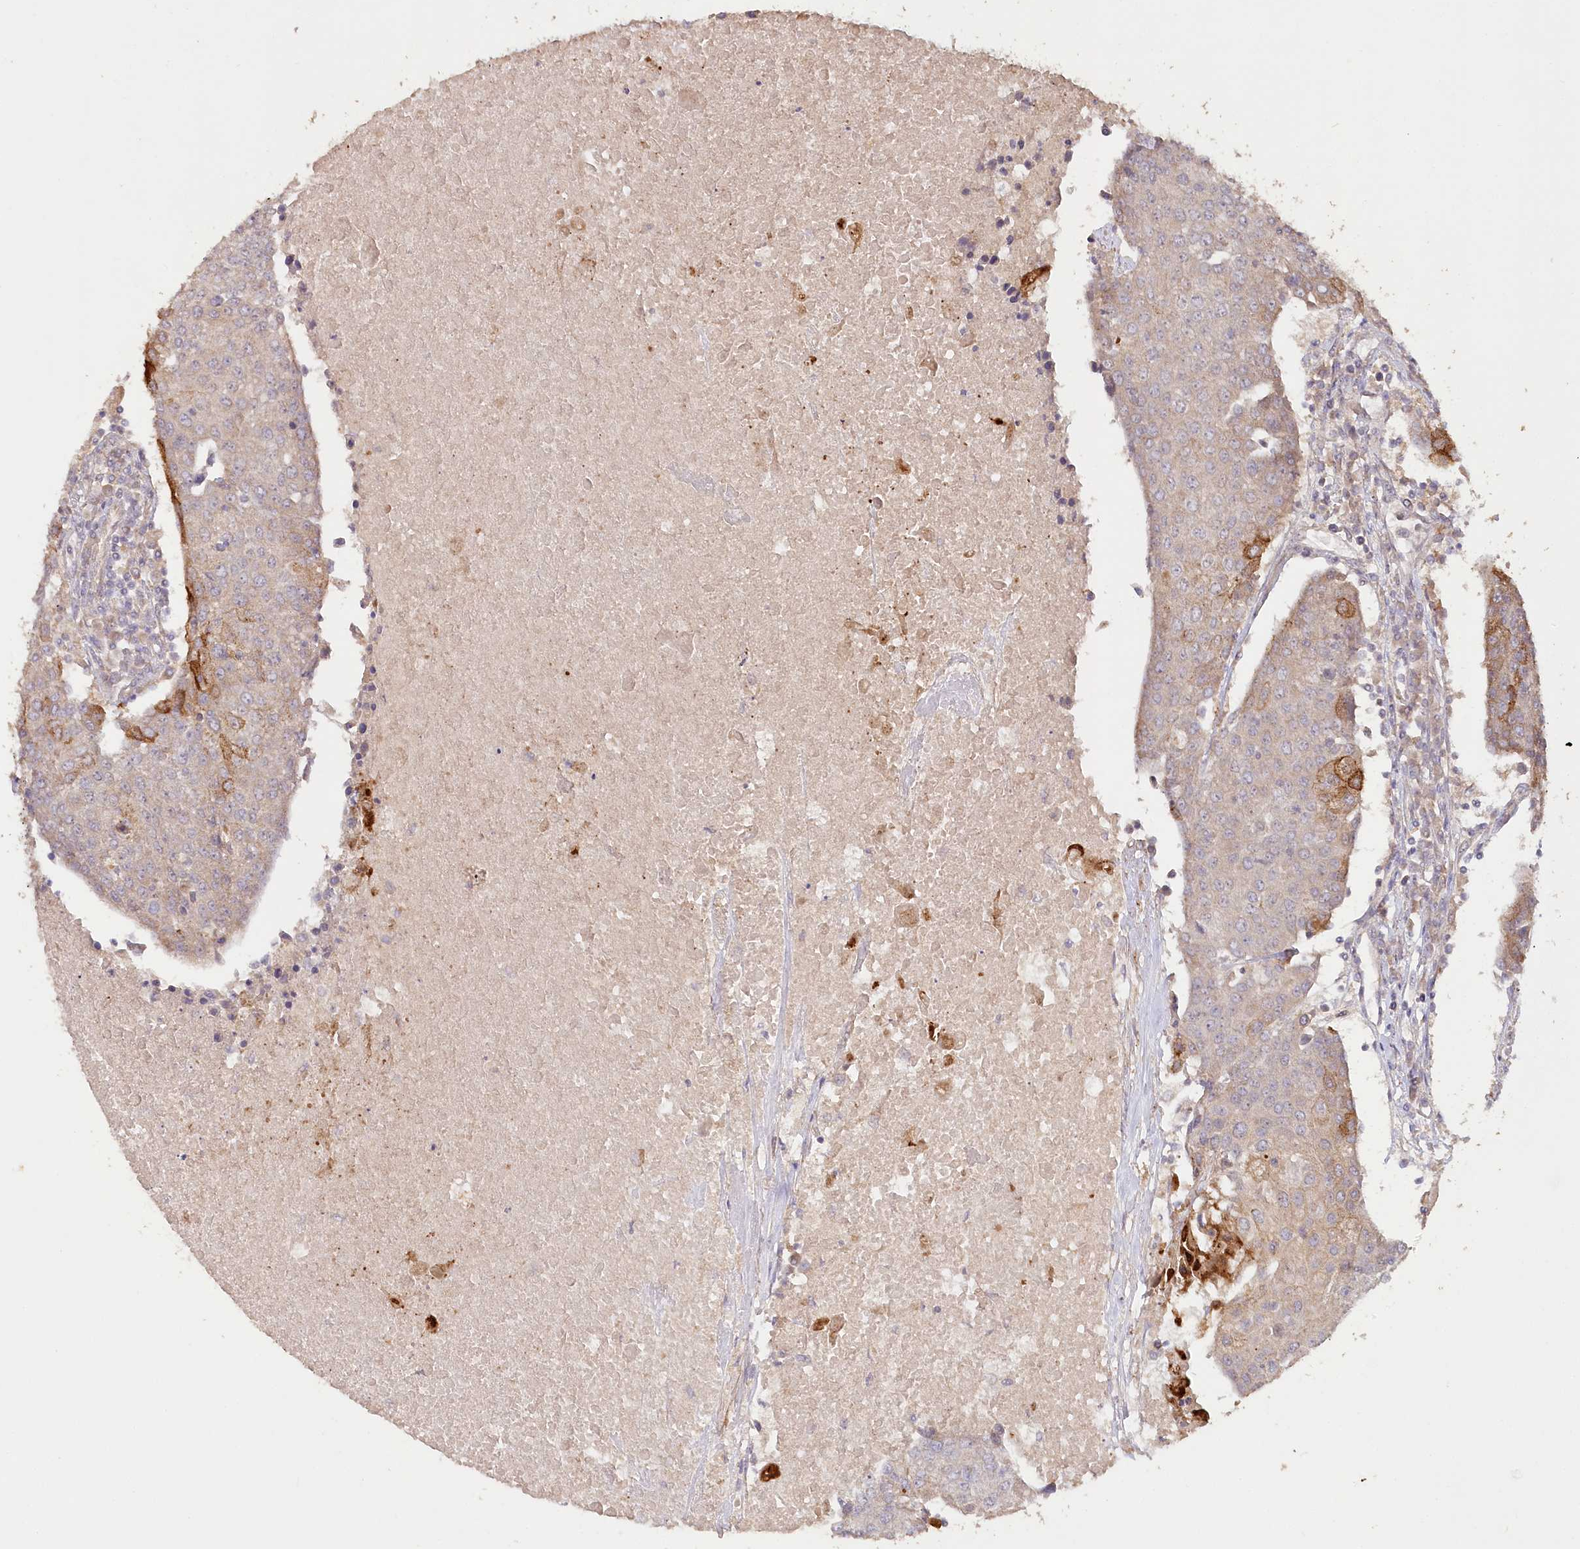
{"staining": {"intensity": "strong", "quantity": "<25%", "location": "cytoplasmic/membranous"}, "tissue": "urothelial cancer", "cell_type": "Tumor cells", "image_type": "cancer", "snomed": [{"axis": "morphology", "description": "Urothelial carcinoma, High grade"}, {"axis": "topography", "description": "Urinary bladder"}], "caption": "DAB immunohistochemical staining of human urothelial carcinoma (high-grade) exhibits strong cytoplasmic/membranous protein staining in approximately <25% of tumor cells. The staining is performed using DAB brown chromogen to label protein expression. The nuclei are counter-stained blue using hematoxylin.", "gene": "IRAK1BP1", "patient": {"sex": "female", "age": 85}}